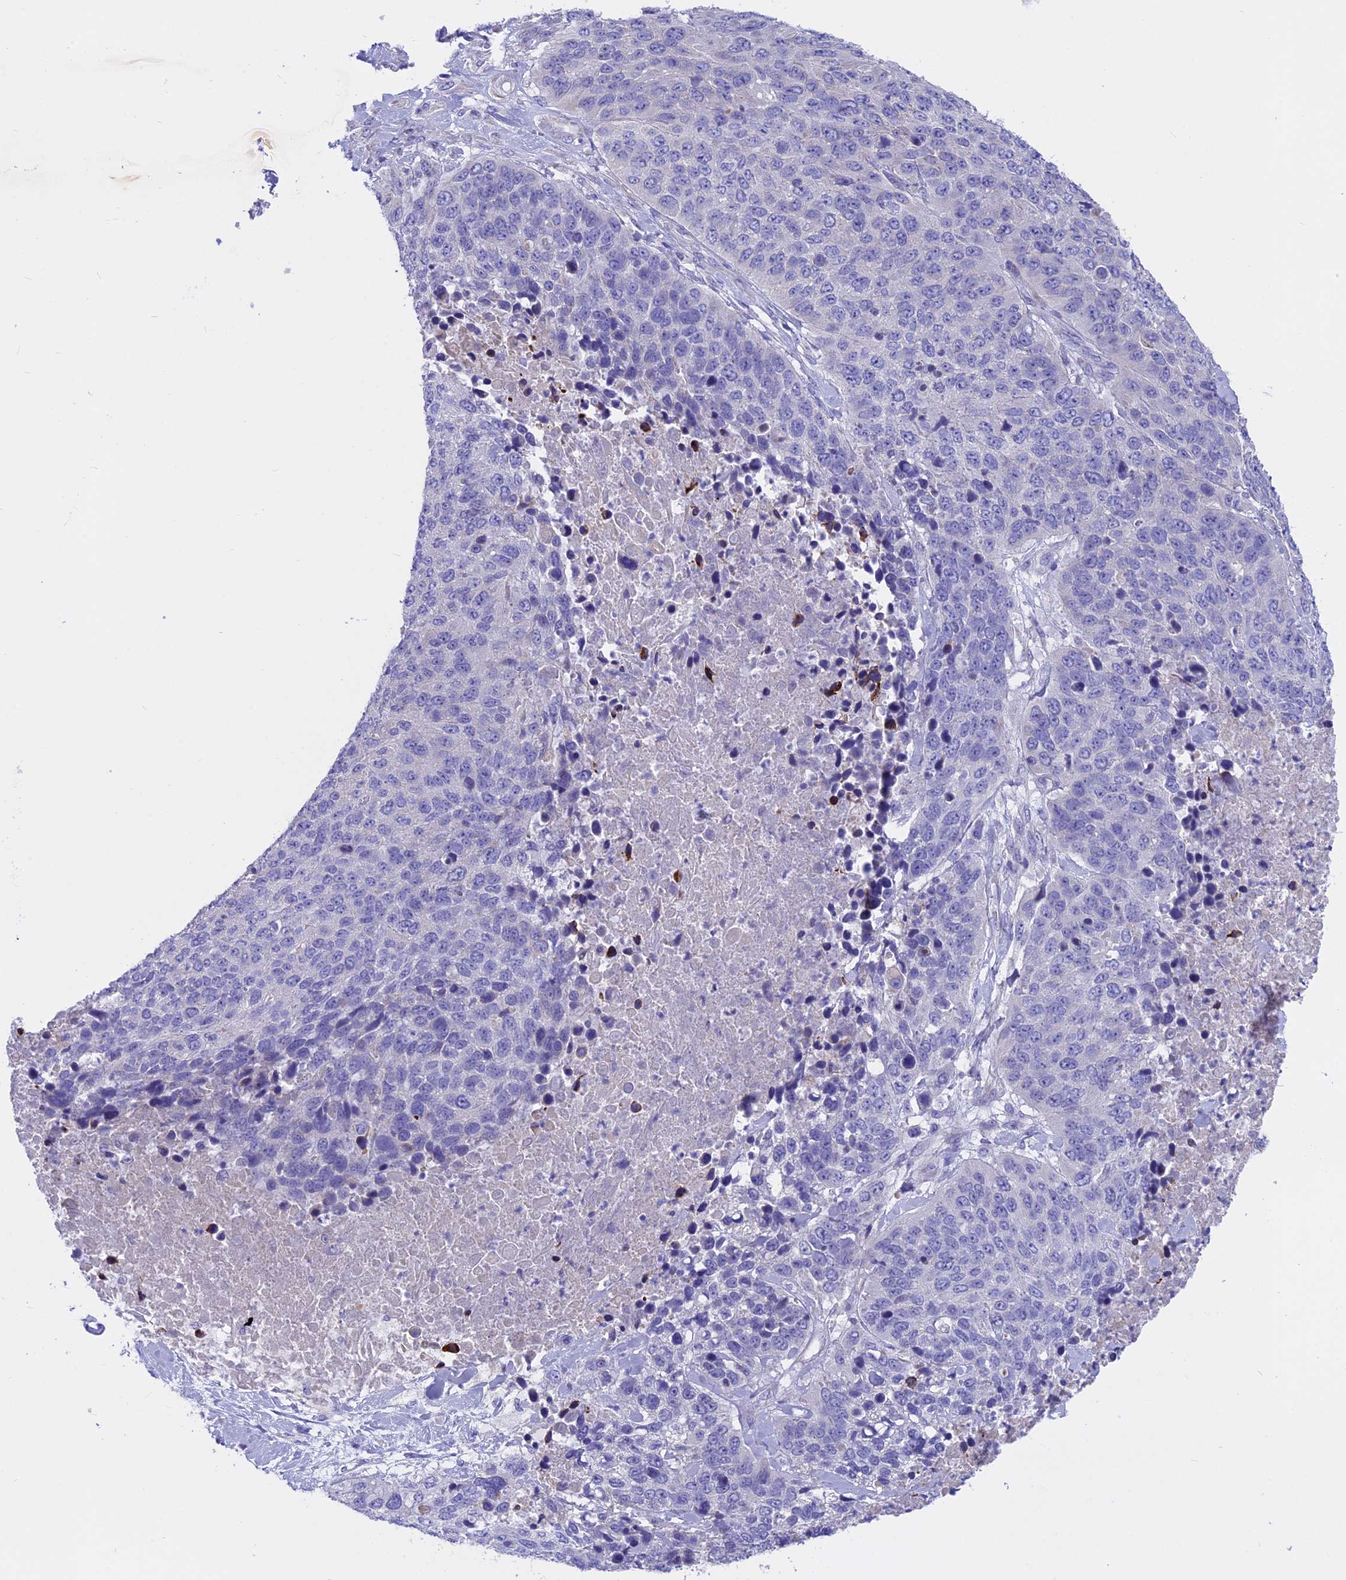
{"staining": {"intensity": "negative", "quantity": "none", "location": "none"}, "tissue": "lung cancer", "cell_type": "Tumor cells", "image_type": "cancer", "snomed": [{"axis": "morphology", "description": "Normal tissue, NOS"}, {"axis": "morphology", "description": "Squamous cell carcinoma, NOS"}, {"axis": "topography", "description": "Lymph node"}, {"axis": "topography", "description": "Lung"}], "caption": "There is no significant positivity in tumor cells of lung cancer (squamous cell carcinoma).", "gene": "TMEM138", "patient": {"sex": "male", "age": 66}}